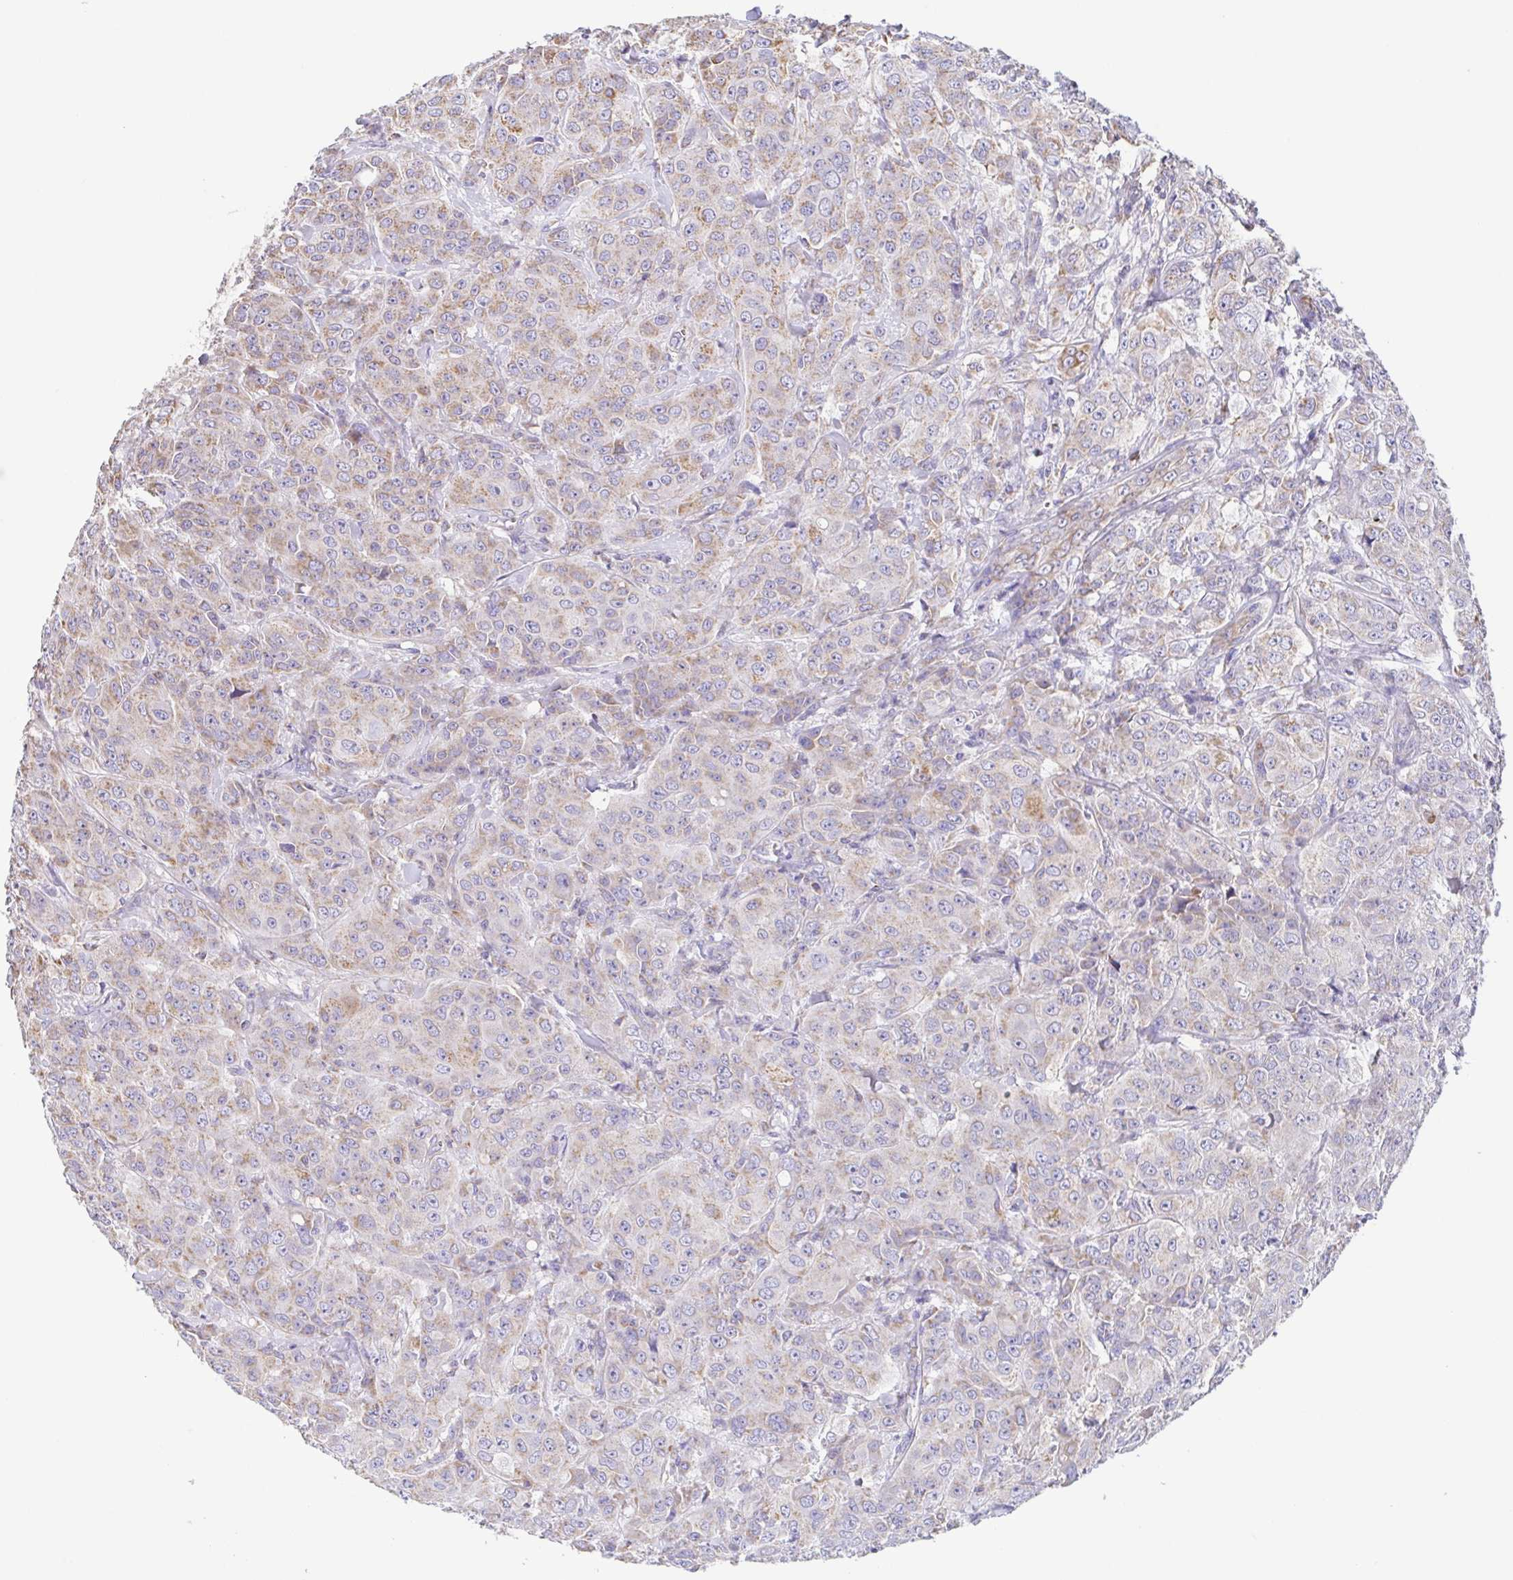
{"staining": {"intensity": "weak", "quantity": "25%-75%", "location": "cytoplasmic/membranous"}, "tissue": "breast cancer", "cell_type": "Tumor cells", "image_type": "cancer", "snomed": [{"axis": "morphology", "description": "Normal tissue, NOS"}, {"axis": "morphology", "description": "Duct carcinoma"}, {"axis": "topography", "description": "Breast"}], "caption": "A photomicrograph of breast cancer (intraductal carcinoma) stained for a protein shows weak cytoplasmic/membranous brown staining in tumor cells. Immunohistochemistry stains the protein in brown and the nuclei are stained blue.", "gene": "GINM1", "patient": {"sex": "female", "age": 43}}